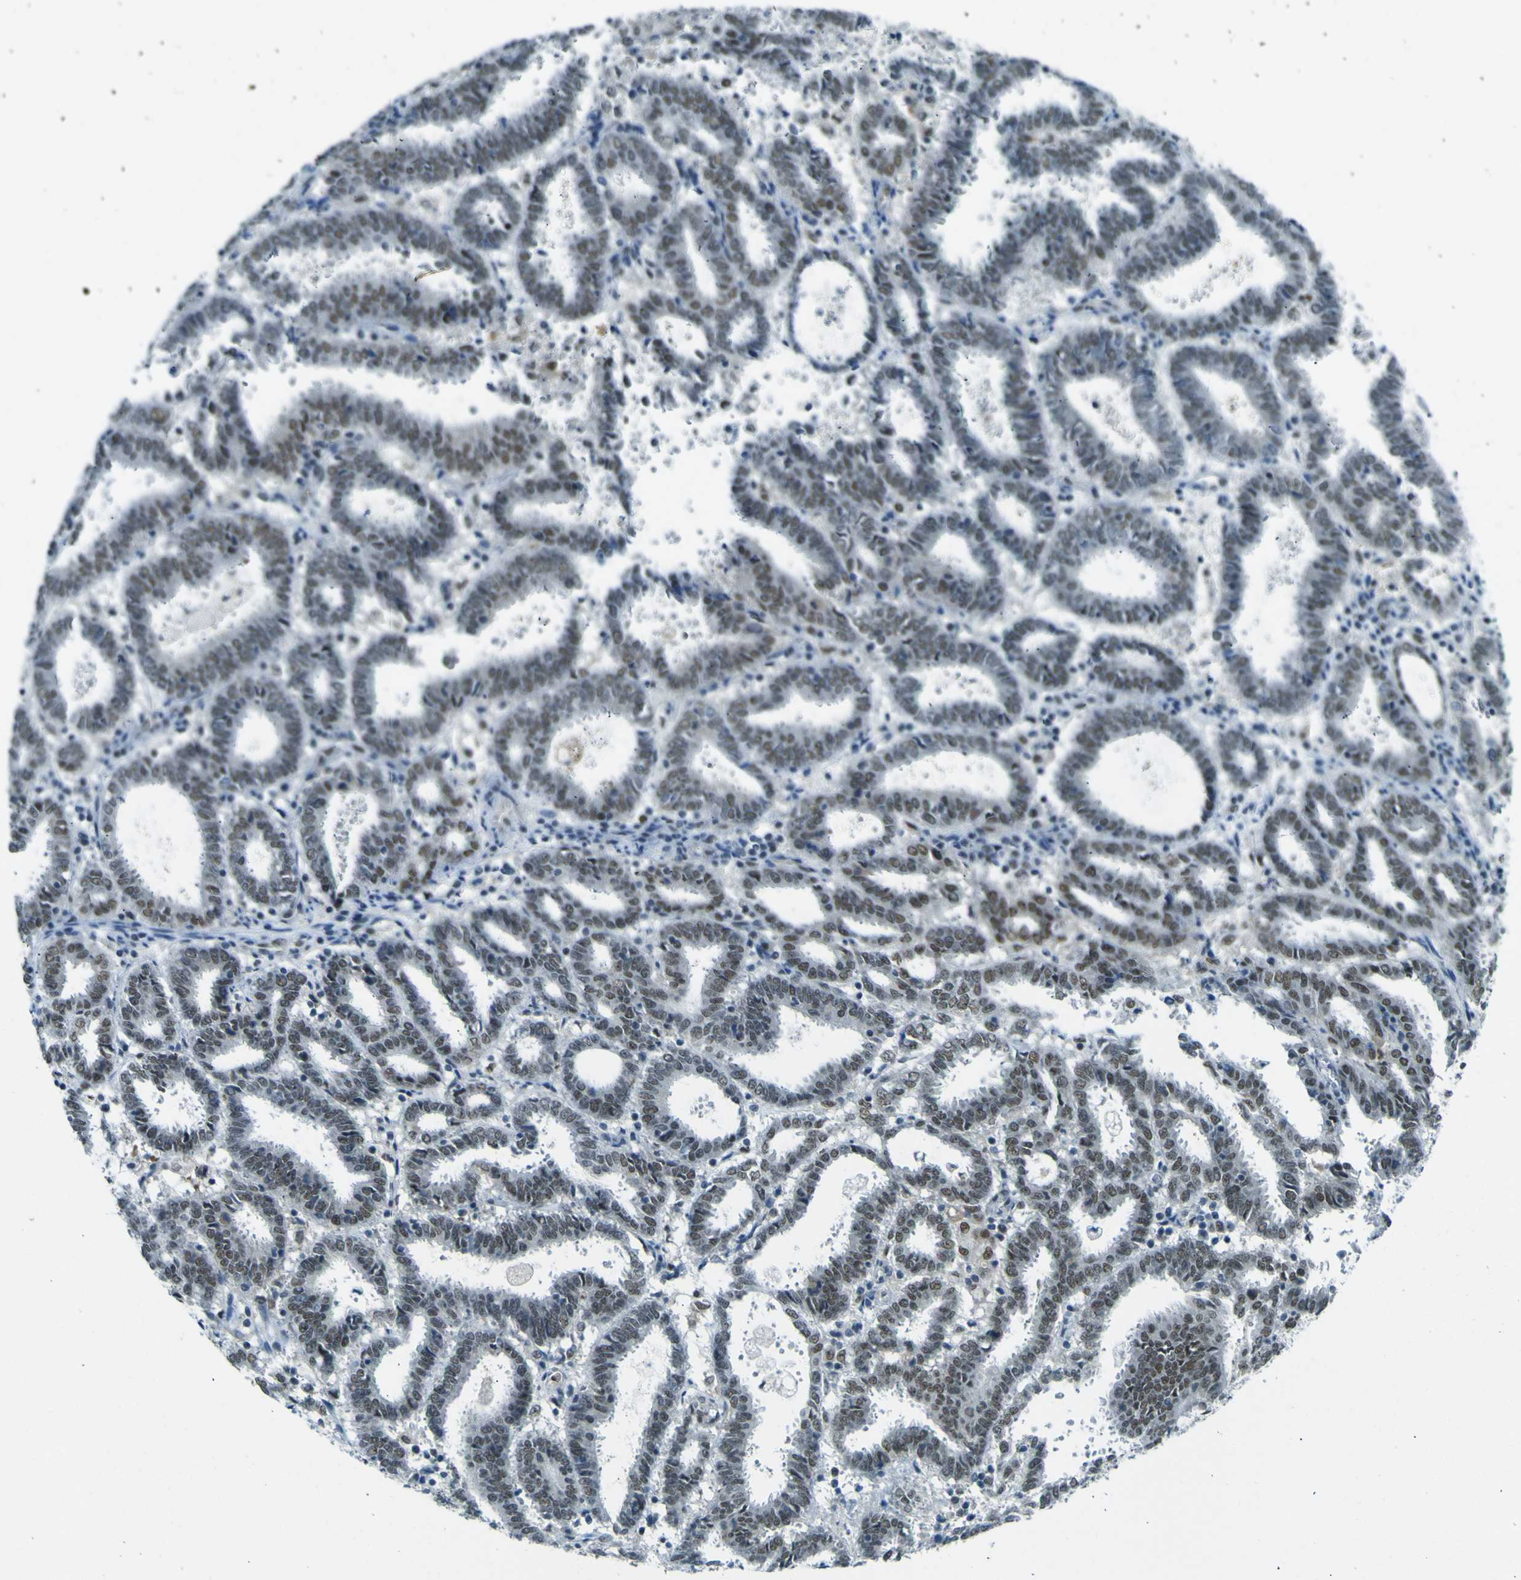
{"staining": {"intensity": "weak", "quantity": "25%-75%", "location": "nuclear"}, "tissue": "endometrial cancer", "cell_type": "Tumor cells", "image_type": "cancer", "snomed": [{"axis": "morphology", "description": "Adenocarcinoma, NOS"}, {"axis": "topography", "description": "Uterus"}], "caption": "An IHC histopathology image of neoplastic tissue is shown. Protein staining in brown highlights weak nuclear positivity in endometrial cancer (adenocarcinoma) within tumor cells. The staining was performed using DAB (3,3'-diaminobenzidine) to visualize the protein expression in brown, while the nuclei were stained in blue with hematoxylin (Magnification: 20x).", "gene": "CEBPG", "patient": {"sex": "female", "age": 83}}